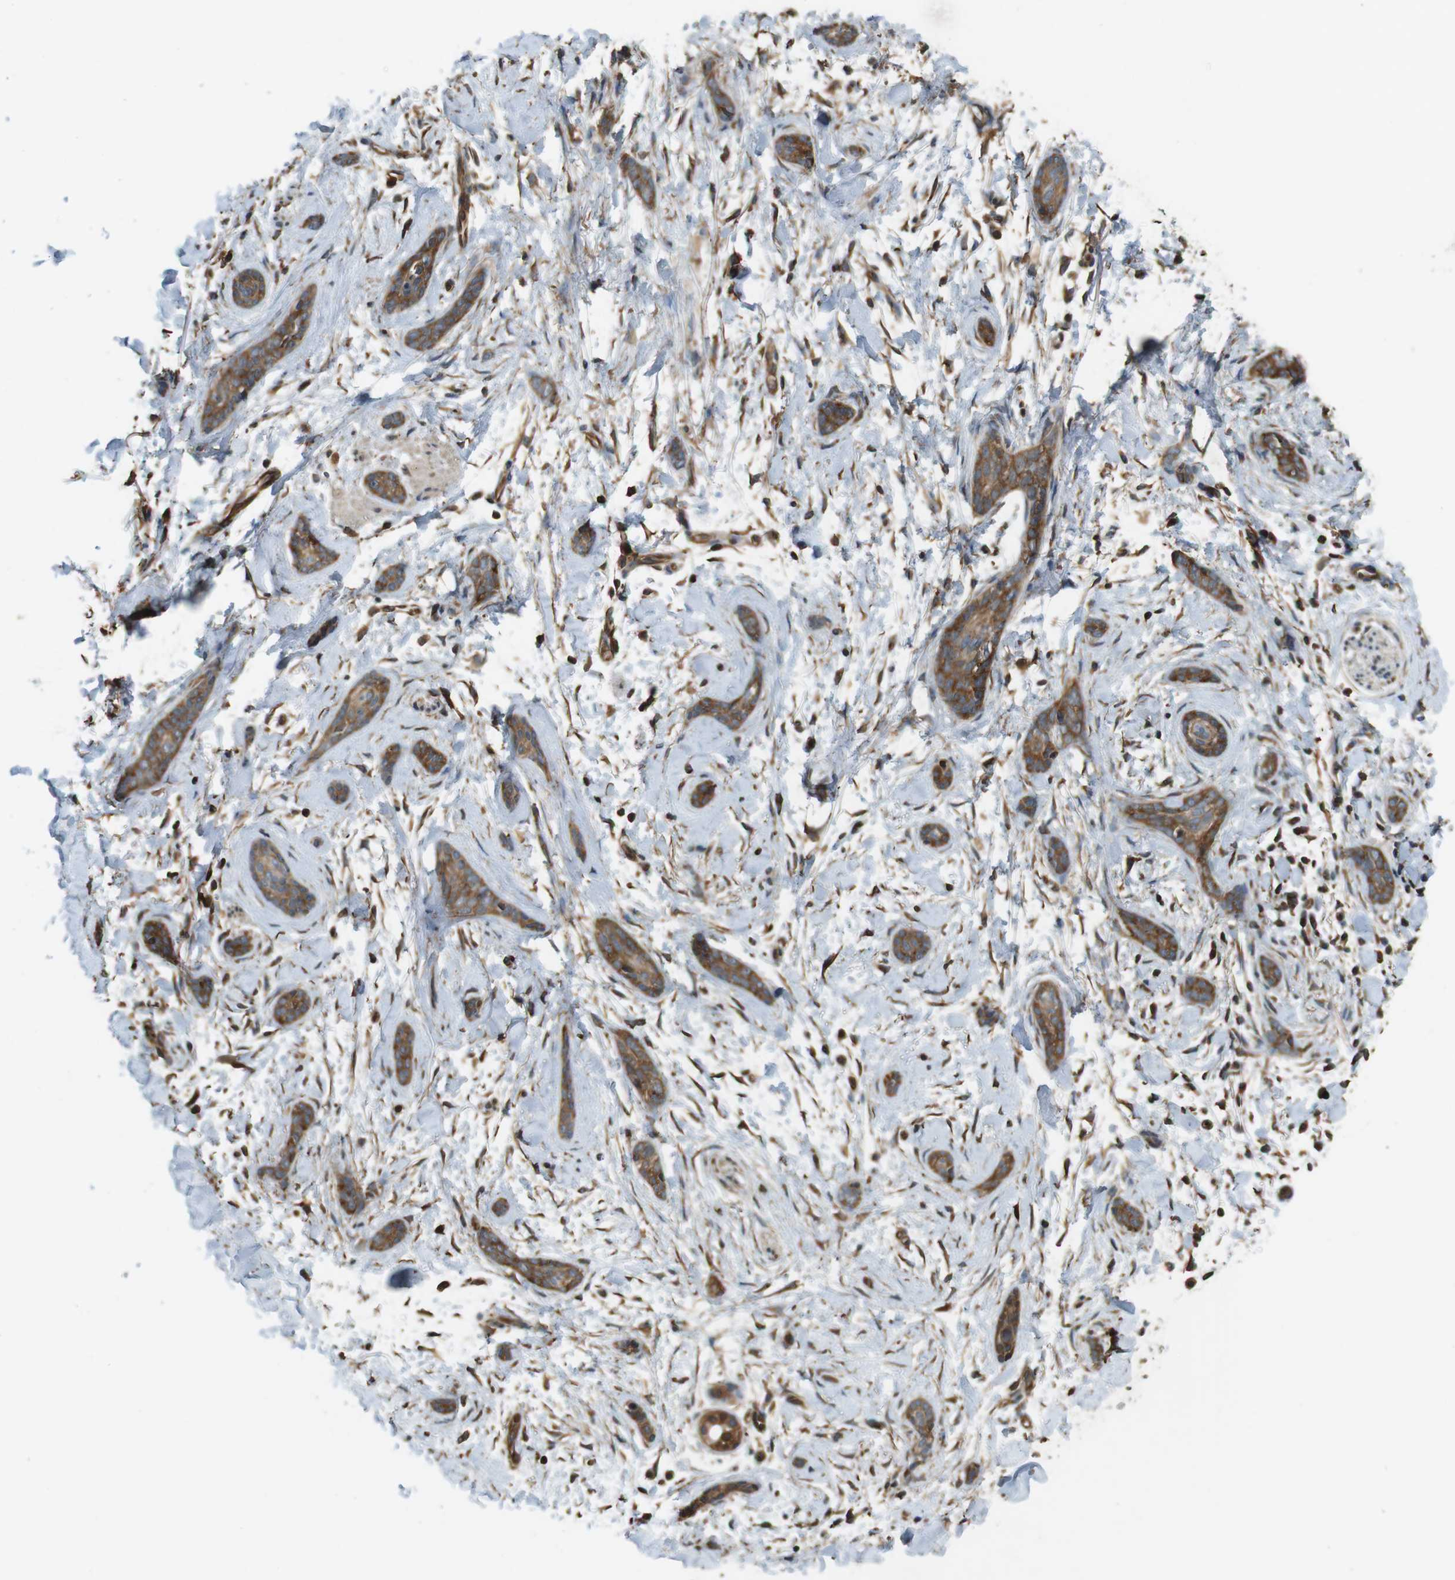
{"staining": {"intensity": "moderate", "quantity": ">75%", "location": "cytoplasmic/membranous"}, "tissue": "skin cancer", "cell_type": "Tumor cells", "image_type": "cancer", "snomed": [{"axis": "morphology", "description": "Basal cell carcinoma"}, {"axis": "morphology", "description": "Adnexal tumor, benign"}, {"axis": "topography", "description": "Skin"}], "caption": "High-power microscopy captured an immunohistochemistry photomicrograph of skin basal cell carcinoma, revealing moderate cytoplasmic/membranous positivity in approximately >75% of tumor cells. (Brightfield microscopy of DAB IHC at high magnification).", "gene": "PA2G4", "patient": {"sex": "female", "age": 42}}